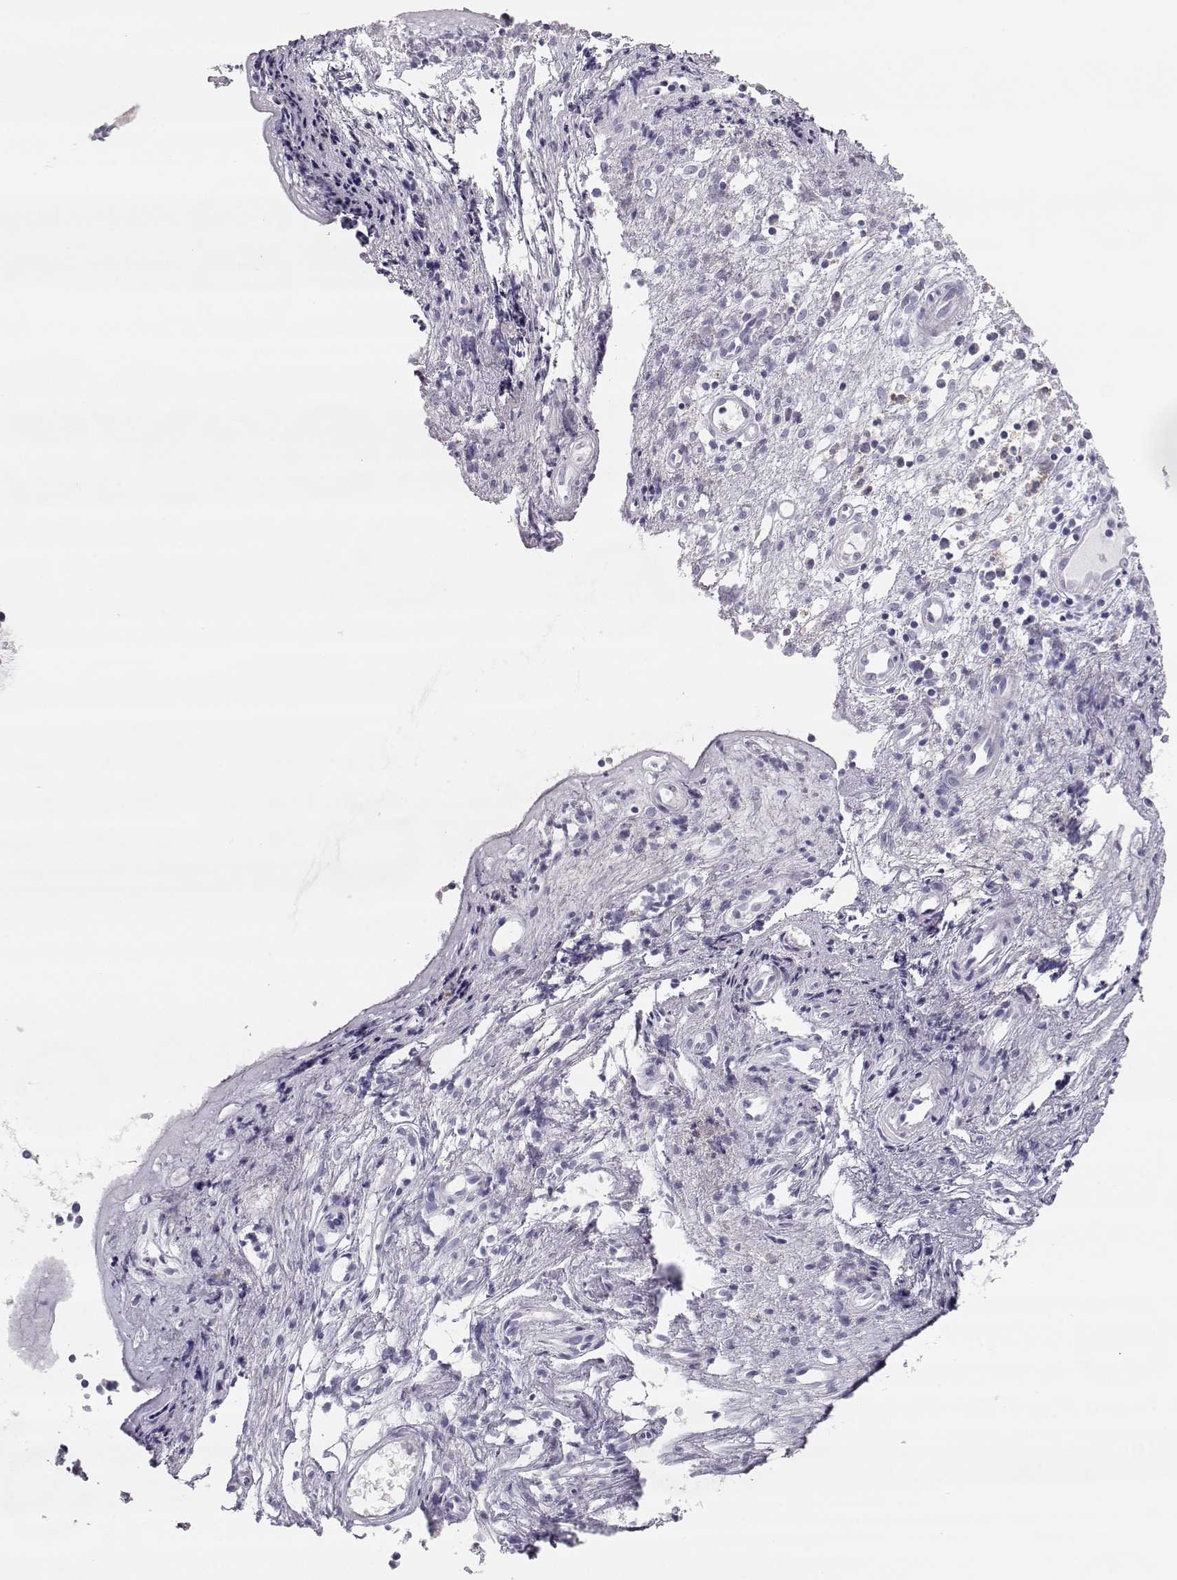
{"staining": {"intensity": "negative", "quantity": "none", "location": "none"}, "tissue": "nasopharynx", "cell_type": "Respiratory epithelial cells", "image_type": "normal", "snomed": [{"axis": "morphology", "description": "Normal tissue, NOS"}, {"axis": "topography", "description": "Nasopharynx"}], "caption": "Photomicrograph shows no significant protein expression in respiratory epithelial cells of normal nasopharynx.", "gene": "MIP", "patient": {"sex": "female", "age": 47}}